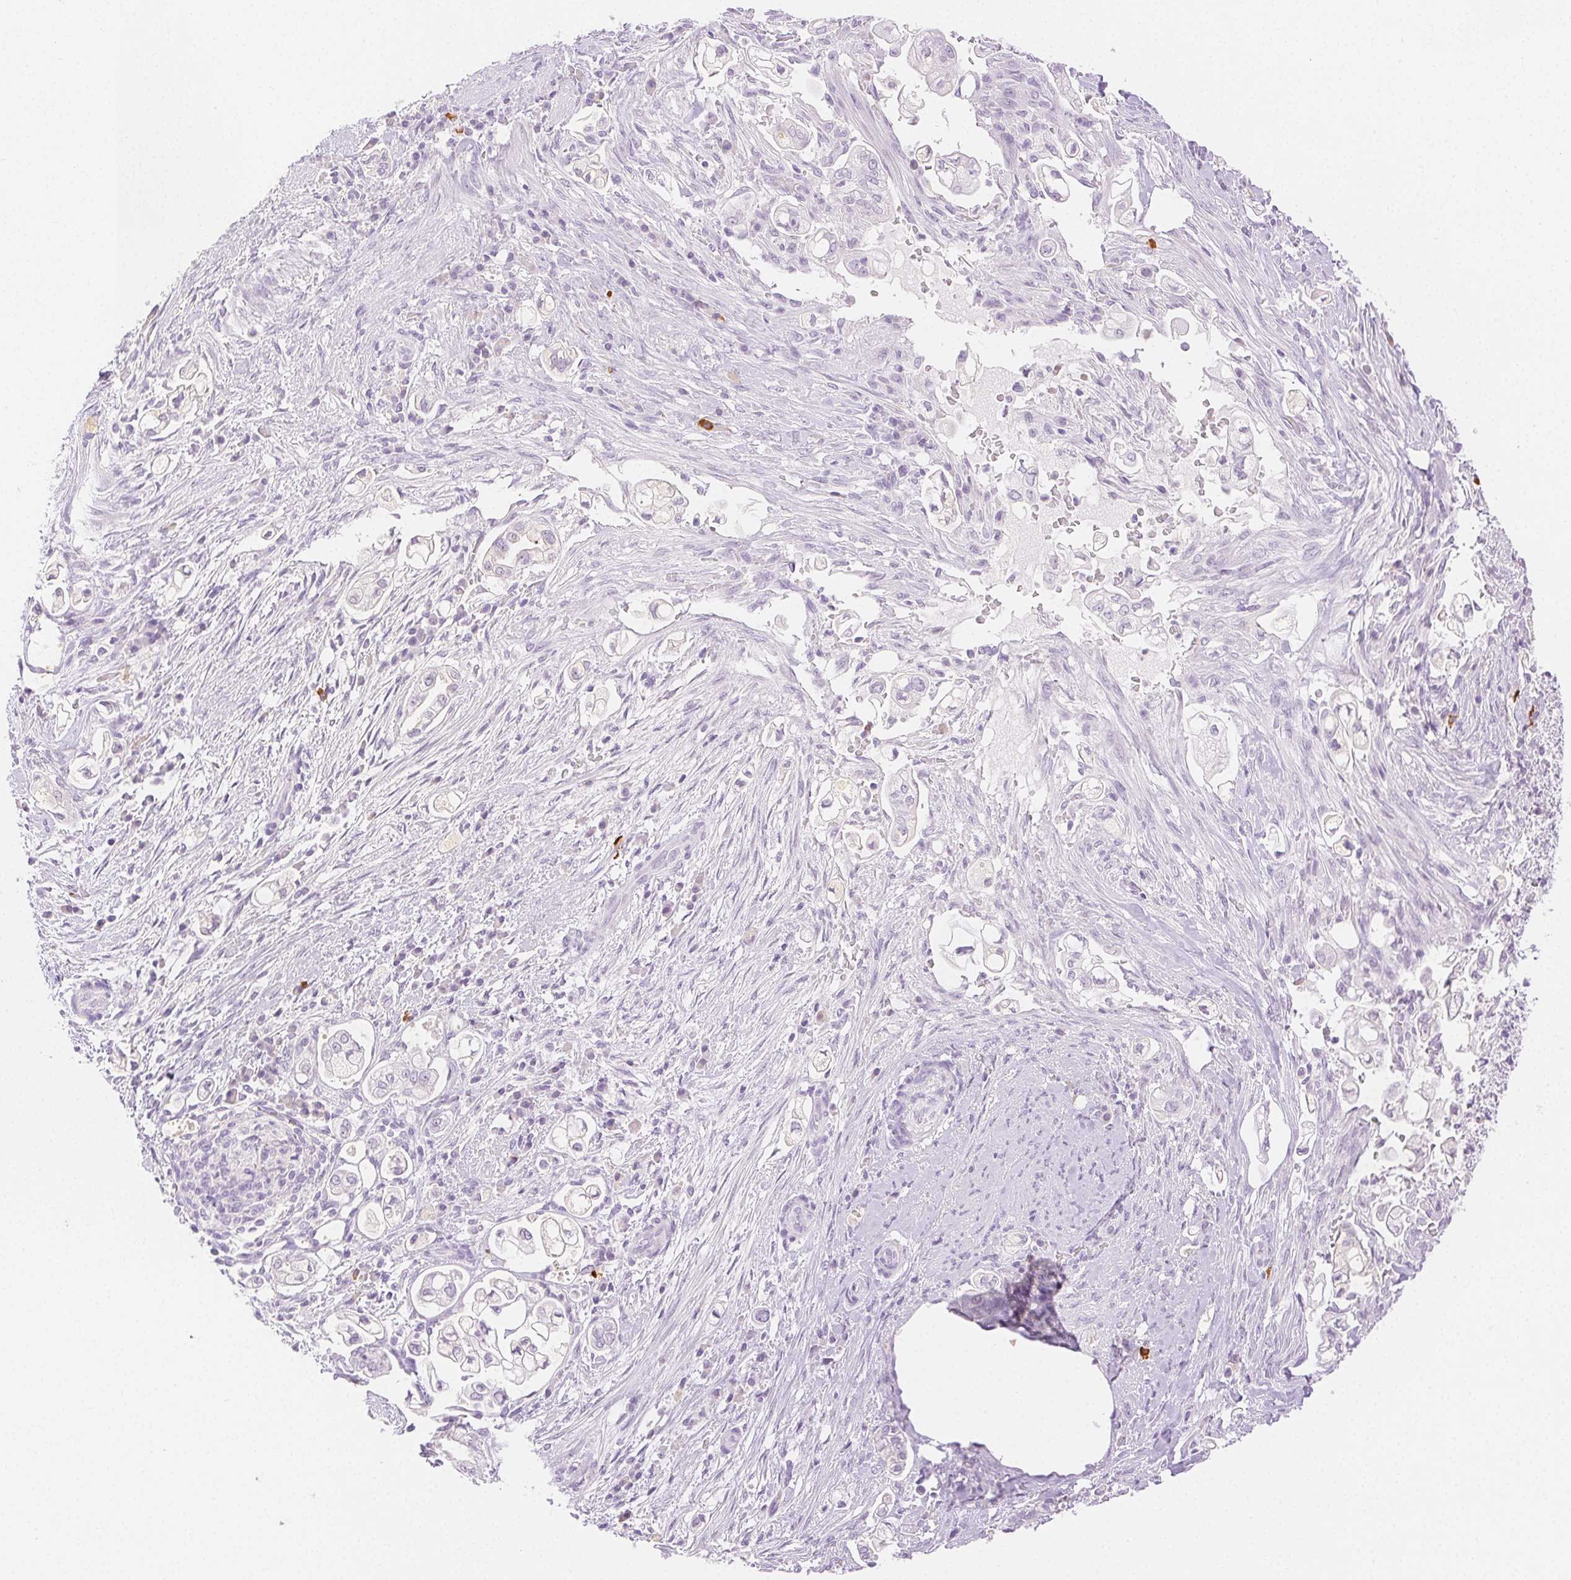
{"staining": {"intensity": "negative", "quantity": "none", "location": "none"}, "tissue": "pancreatic cancer", "cell_type": "Tumor cells", "image_type": "cancer", "snomed": [{"axis": "morphology", "description": "Adenocarcinoma, NOS"}, {"axis": "topography", "description": "Pancreas"}], "caption": "Protein analysis of pancreatic cancer (adenocarcinoma) demonstrates no significant positivity in tumor cells. (Stains: DAB (3,3'-diaminobenzidine) IHC with hematoxylin counter stain, Microscopy: brightfield microscopy at high magnification).", "gene": "SPACA4", "patient": {"sex": "female", "age": 69}}